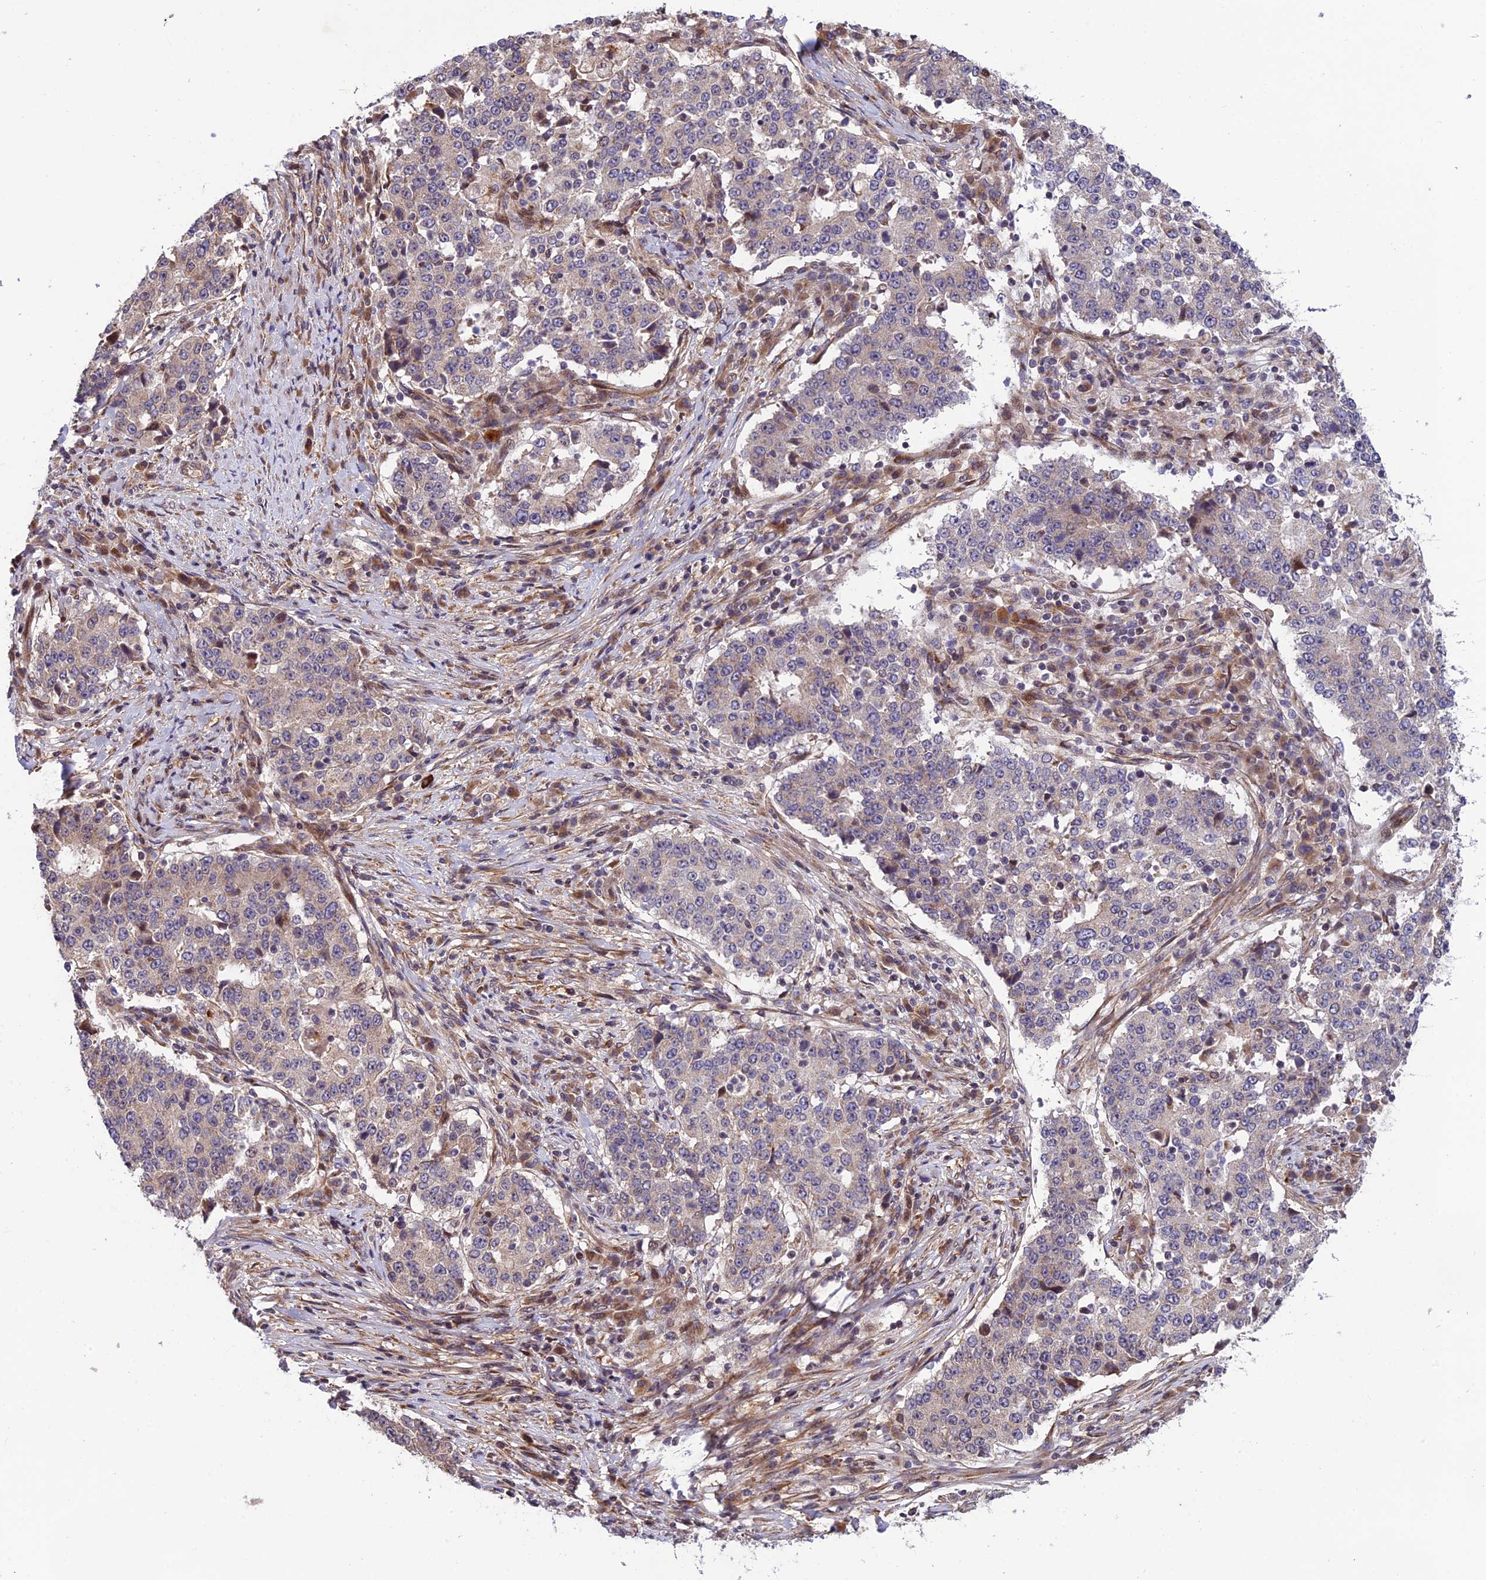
{"staining": {"intensity": "negative", "quantity": "none", "location": "none"}, "tissue": "stomach cancer", "cell_type": "Tumor cells", "image_type": "cancer", "snomed": [{"axis": "morphology", "description": "Adenocarcinoma, NOS"}, {"axis": "topography", "description": "Stomach"}], "caption": "Immunohistochemistry image of neoplastic tissue: stomach cancer (adenocarcinoma) stained with DAB reveals no significant protein positivity in tumor cells.", "gene": "SMIM7", "patient": {"sex": "male", "age": 59}}